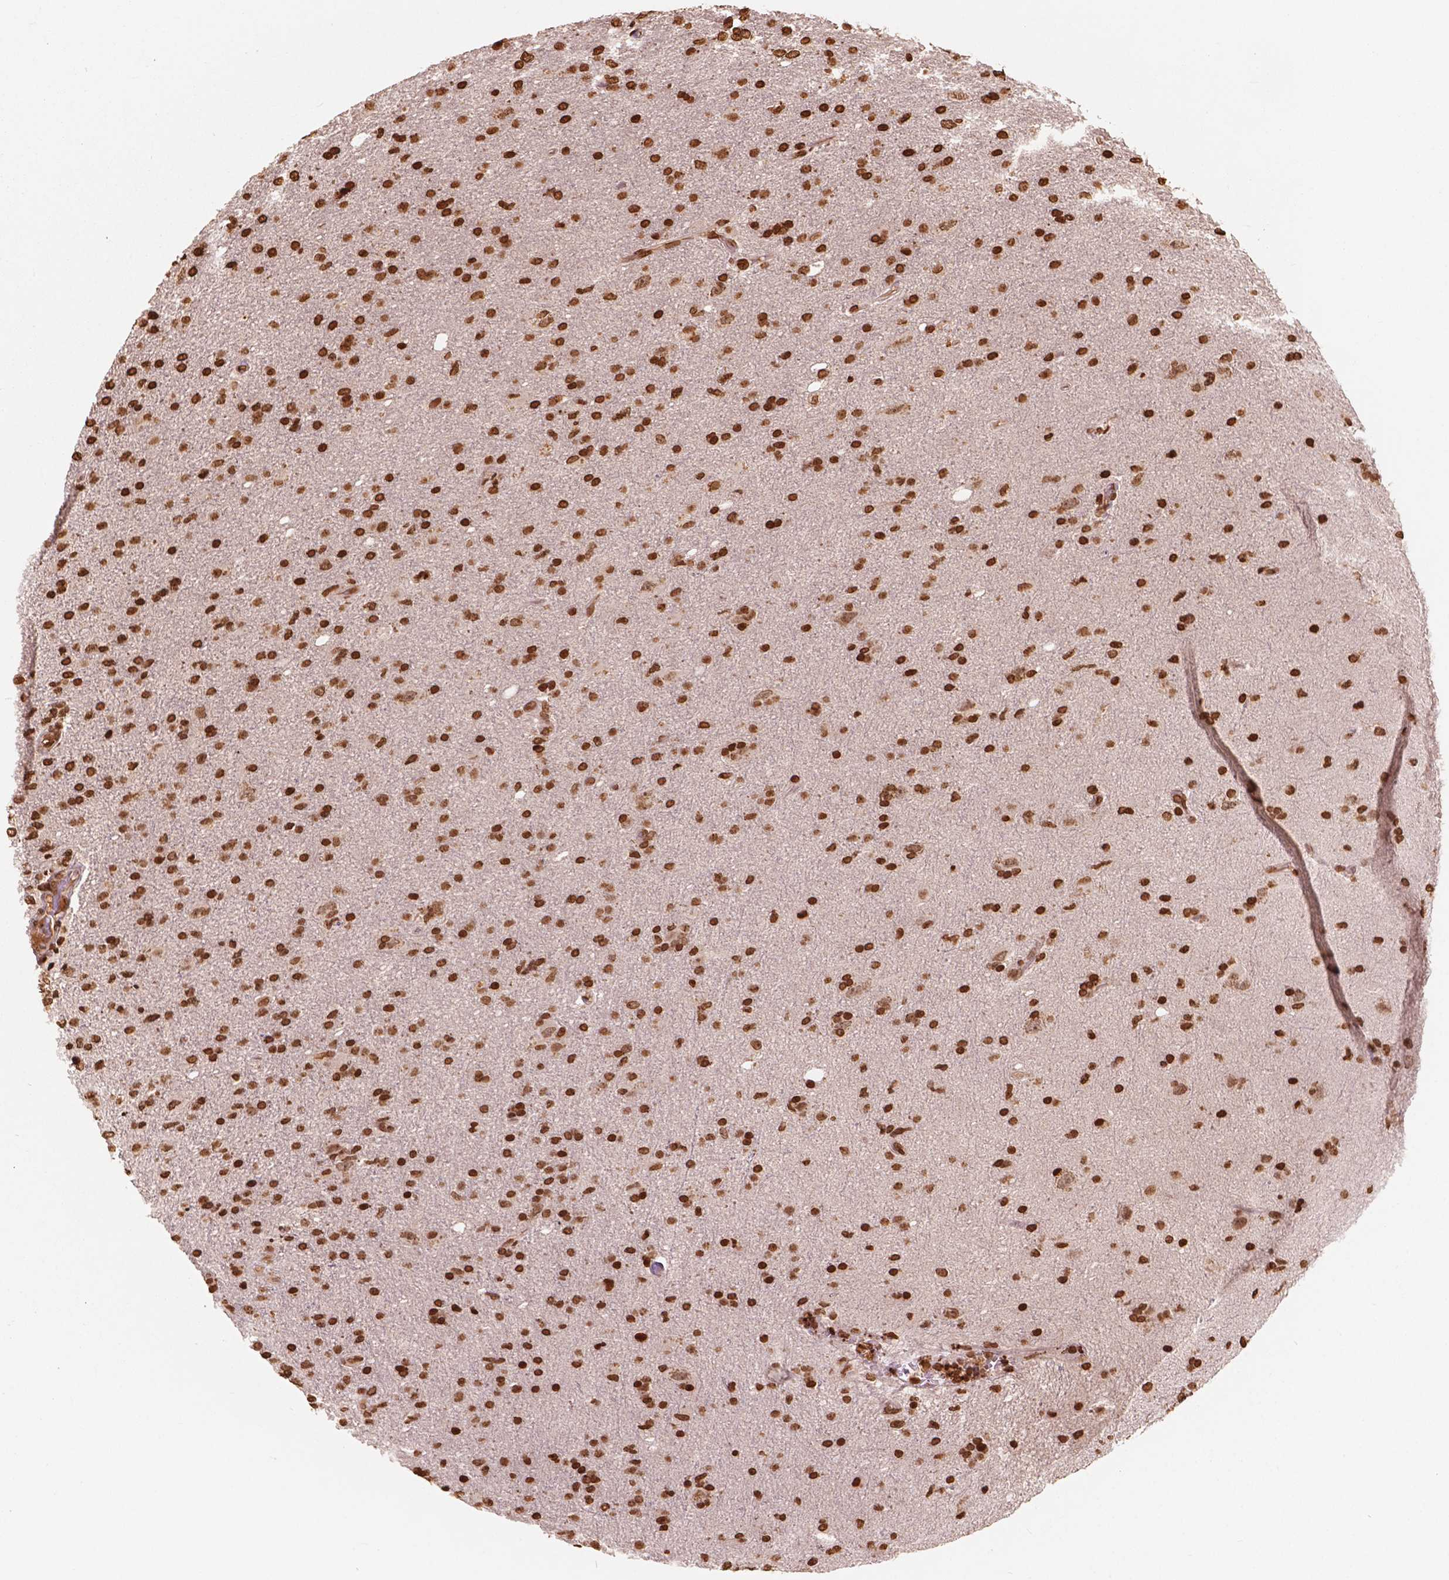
{"staining": {"intensity": "strong", "quantity": ">75%", "location": "nuclear"}, "tissue": "glioma", "cell_type": "Tumor cells", "image_type": "cancer", "snomed": [{"axis": "morphology", "description": "Glioma, malignant, High grade"}, {"axis": "topography", "description": "Cerebral cortex"}], "caption": "Glioma stained with DAB IHC shows high levels of strong nuclear positivity in approximately >75% of tumor cells. (IHC, brightfield microscopy, high magnification).", "gene": "H3C7", "patient": {"sex": "male", "age": 70}}